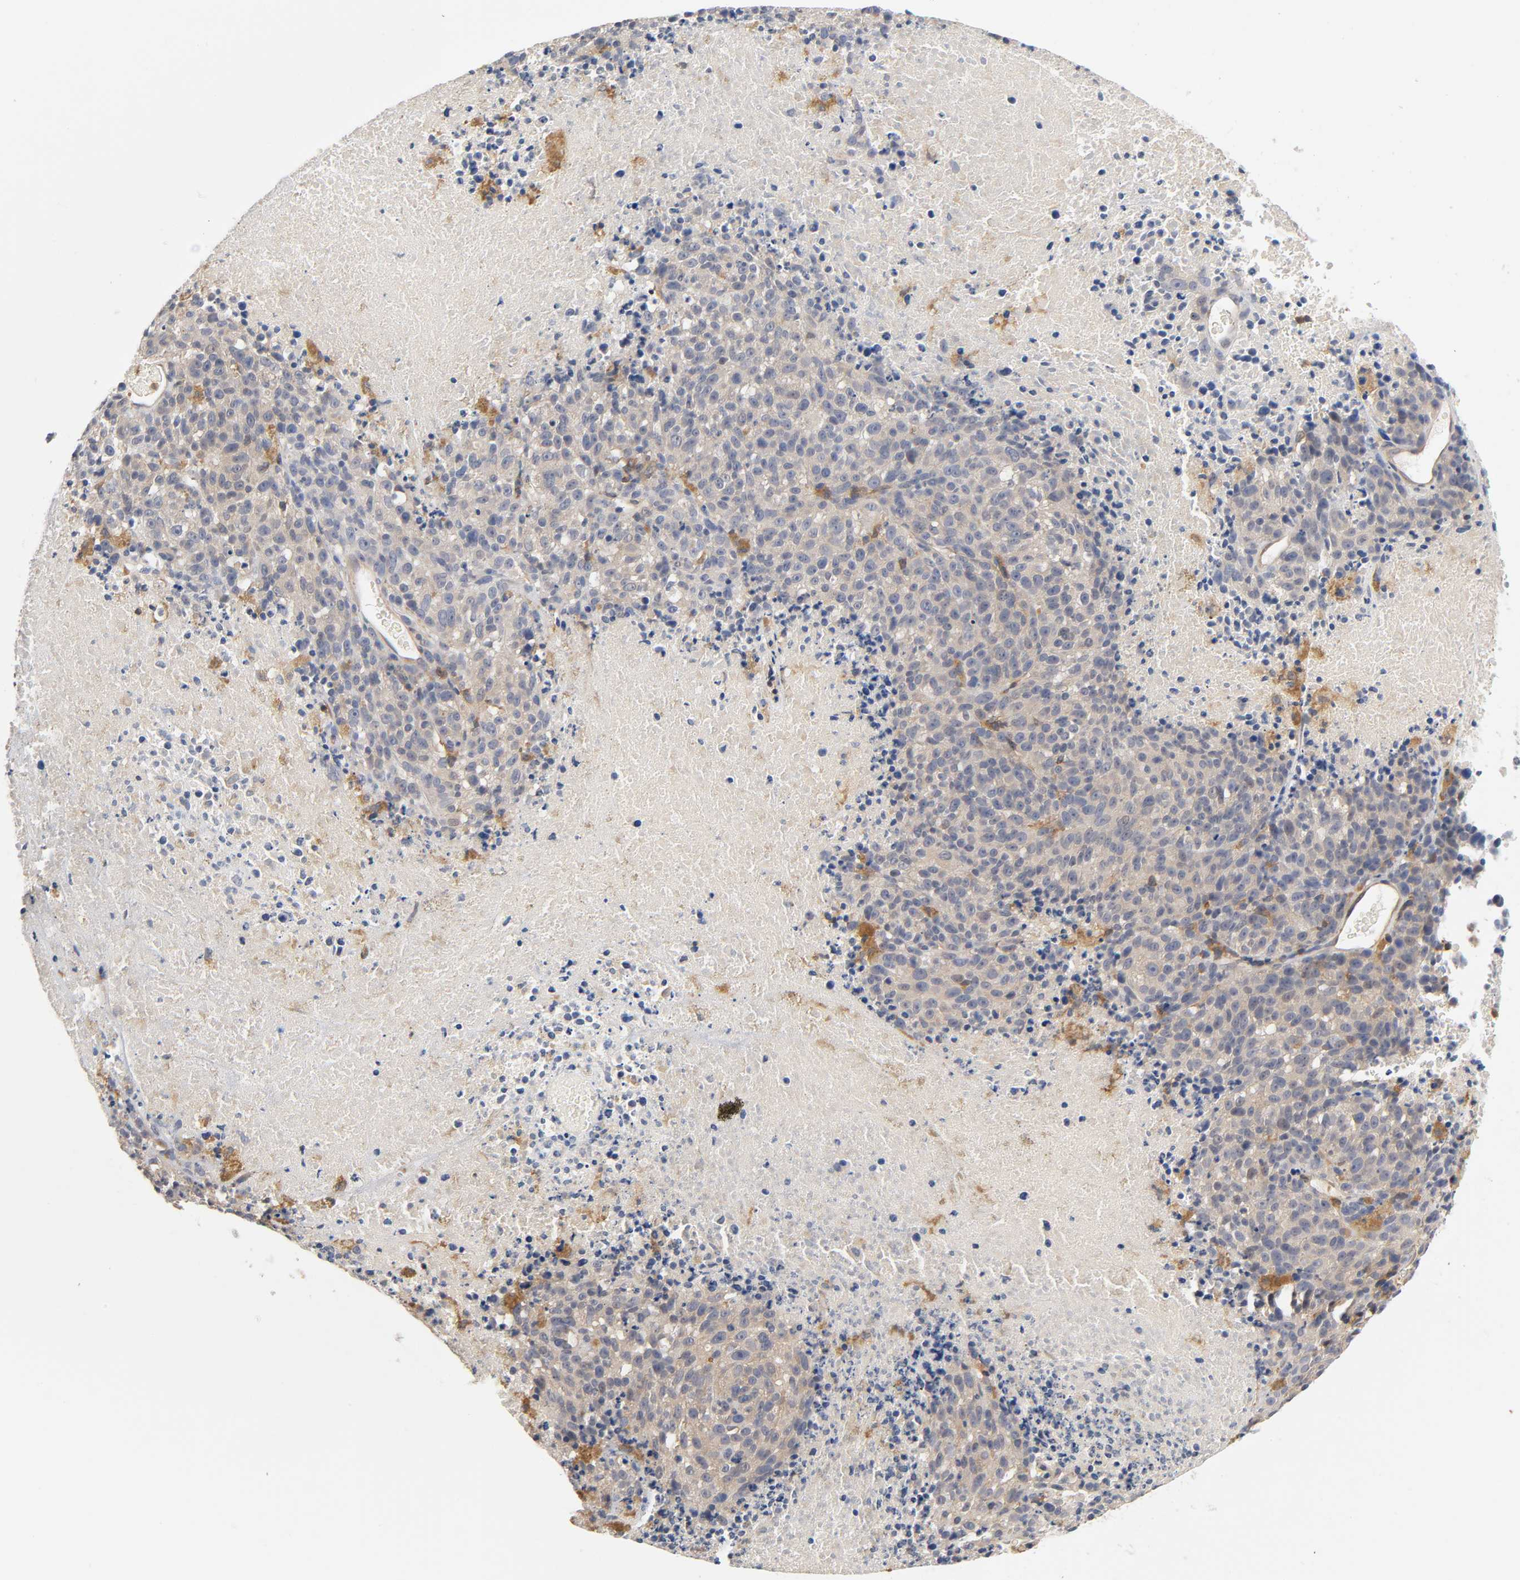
{"staining": {"intensity": "moderate", "quantity": ">75%", "location": "cytoplasmic/membranous"}, "tissue": "melanoma", "cell_type": "Tumor cells", "image_type": "cancer", "snomed": [{"axis": "morphology", "description": "Malignant melanoma, Metastatic site"}, {"axis": "topography", "description": "Cerebral cortex"}], "caption": "The photomicrograph demonstrates a brown stain indicating the presence of a protein in the cytoplasmic/membranous of tumor cells in melanoma. (Stains: DAB (3,3'-diaminobenzidine) in brown, nuclei in blue, Microscopy: brightfield microscopy at high magnification).", "gene": "ACTR2", "patient": {"sex": "female", "age": 52}}